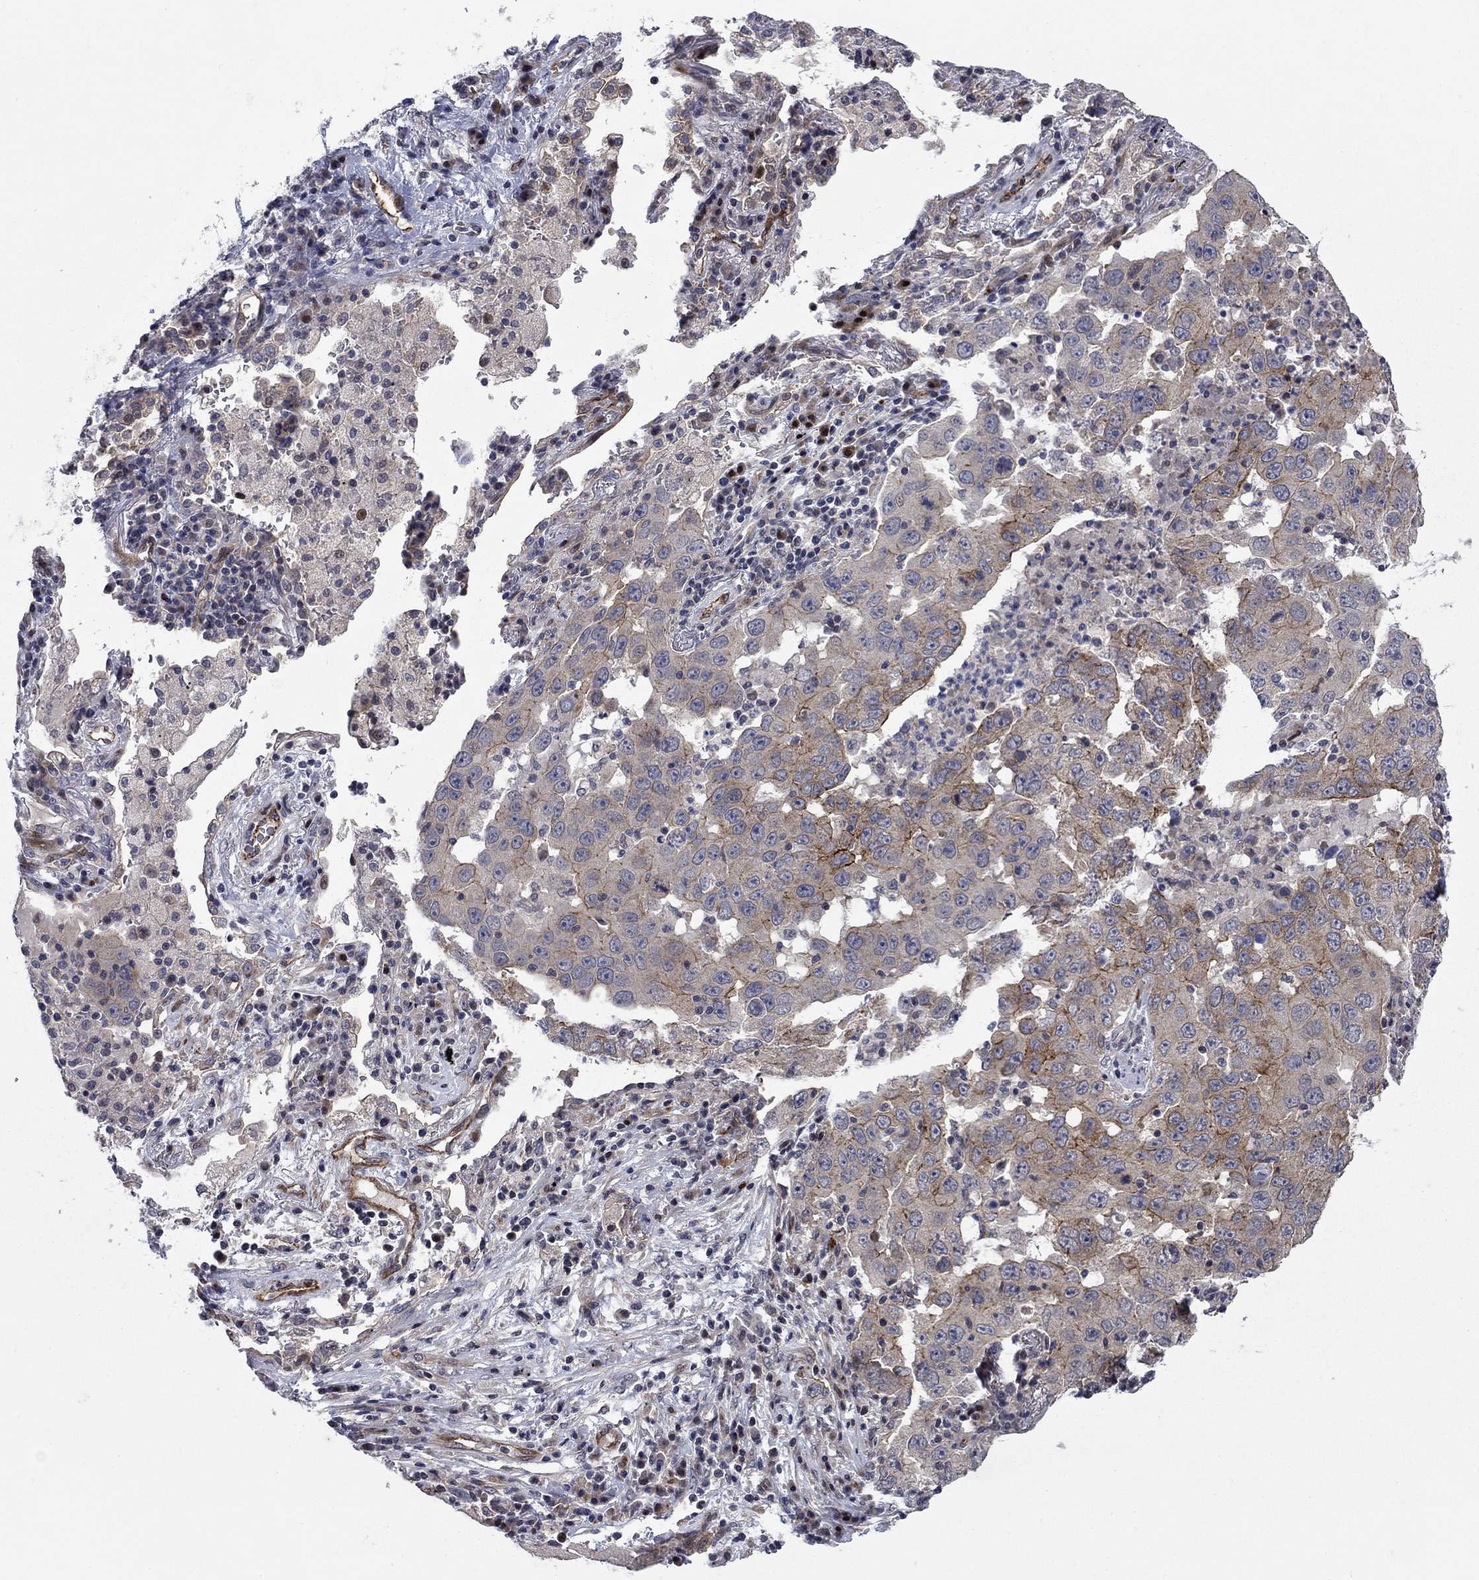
{"staining": {"intensity": "strong", "quantity": "<25%", "location": "cytoplasmic/membranous"}, "tissue": "lung cancer", "cell_type": "Tumor cells", "image_type": "cancer", "snomed": [{"axis": "morphology", "description": "Adenocarcinoma, NOS"}, {"axis": "topography", "description": "Lung"}], "caption": "Strong cytoplasmic/membranous positivity for a protein is appreciated in about <25% of tumor cells of adenocarcinoma (lung) using immunohistochemistry (IHC).", "gene": "SLC7A1", "patient": {"sex": "male", "age": 73}}